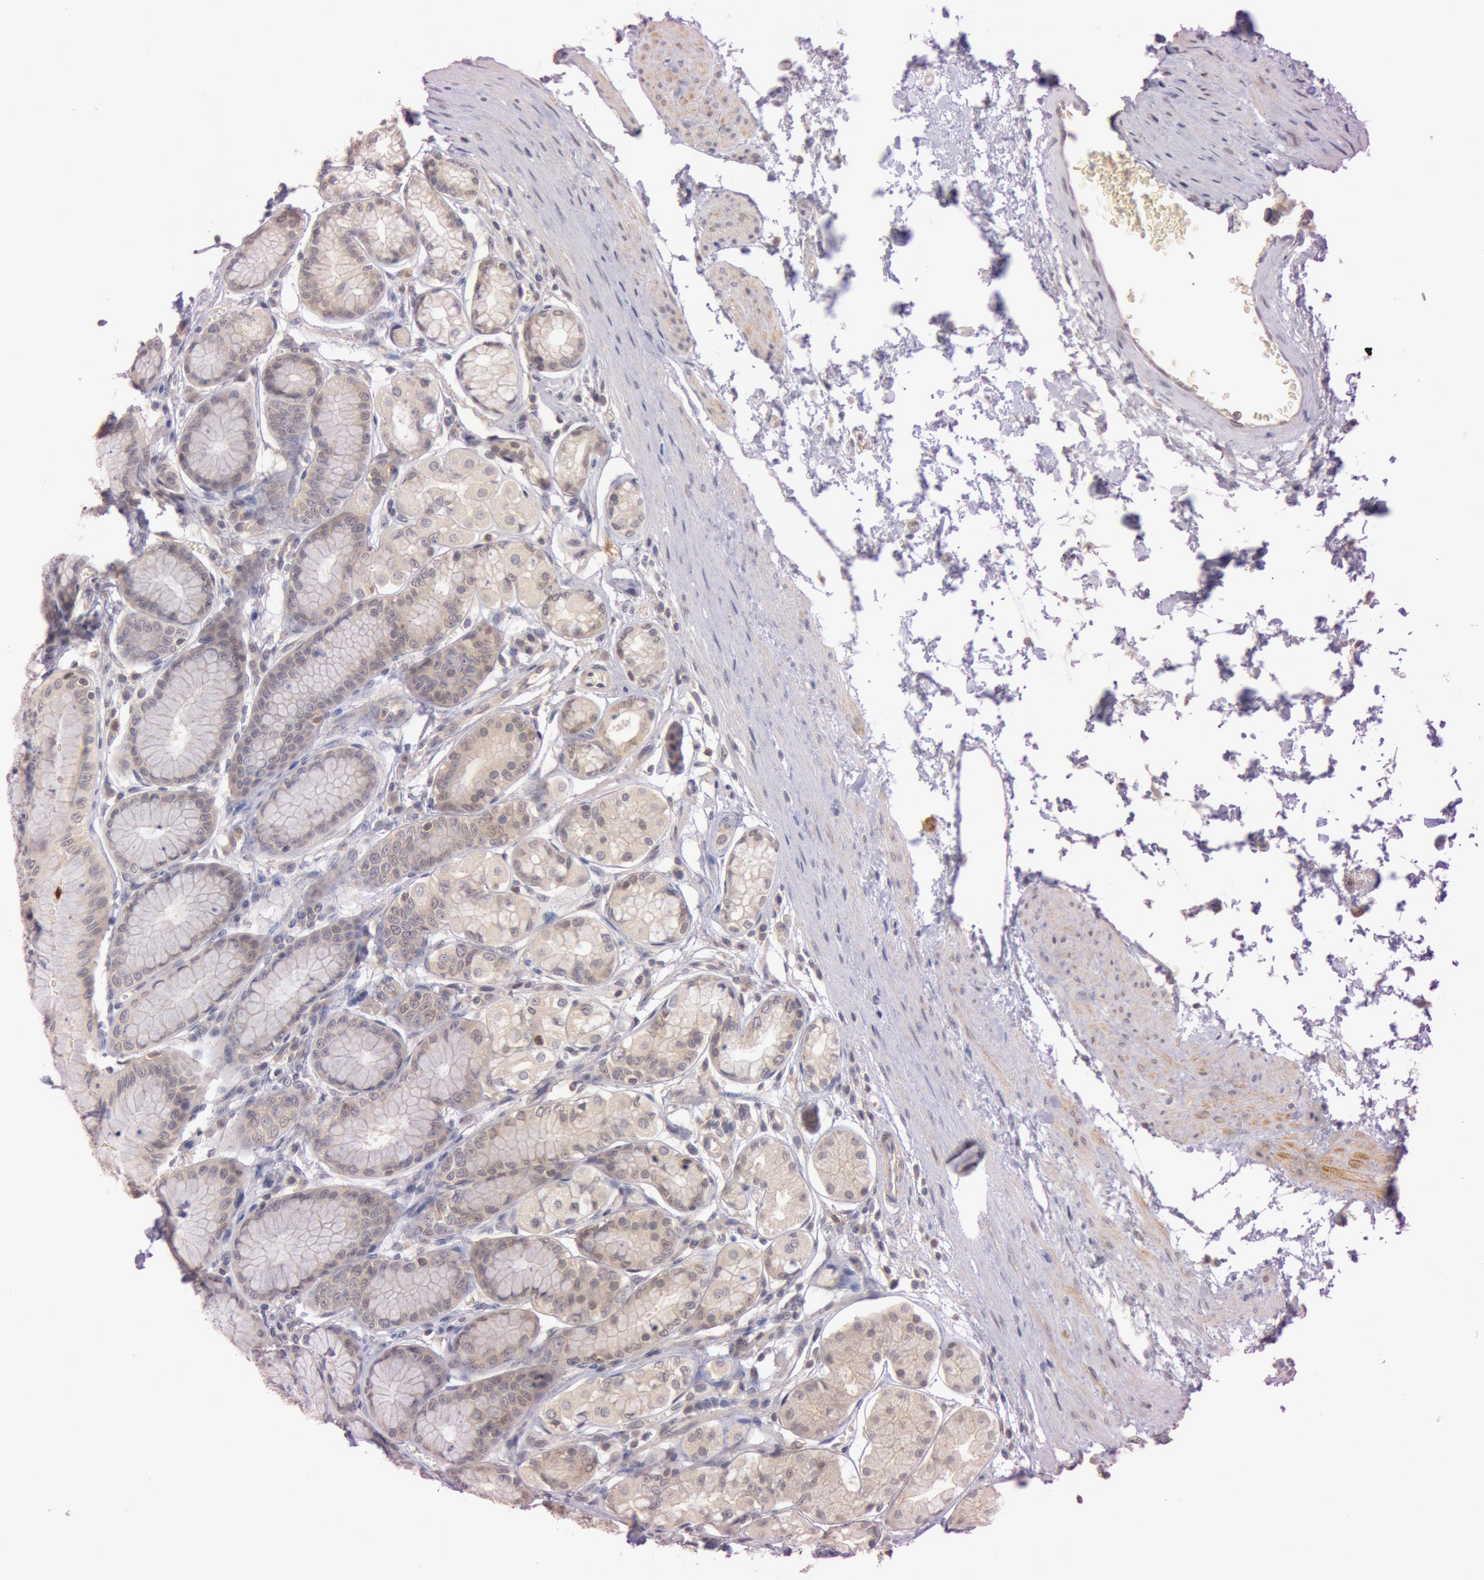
{"staining": {"intensity": "weak", "quantity": ">75%", "location": "cytoplasmic/membranous"}, "tissue": "stomach", "cell_type": "Glandular cells", "image_type": "normal", "snomed": [{"axis": "morphology", "description": "Normal tissue, NOS"}, {"axis": "topography", "description": "Stomach"}, {"axis": "topography", "description": "Stomach, lower"}], "caption": "Immunohistochemical staining of benign stomach shows >75% levels of weak cytoplasmic/membranous protein staining in about >75% of glandular cells. The staining is performed using DAB (3,3'-diaminobenzidine) brown chromogen to label protein expression. The nuclei are counter-stained blue using hematoxylin.", "gene": "ATG2B", "patient": {"sex": "male", "age": 76}}